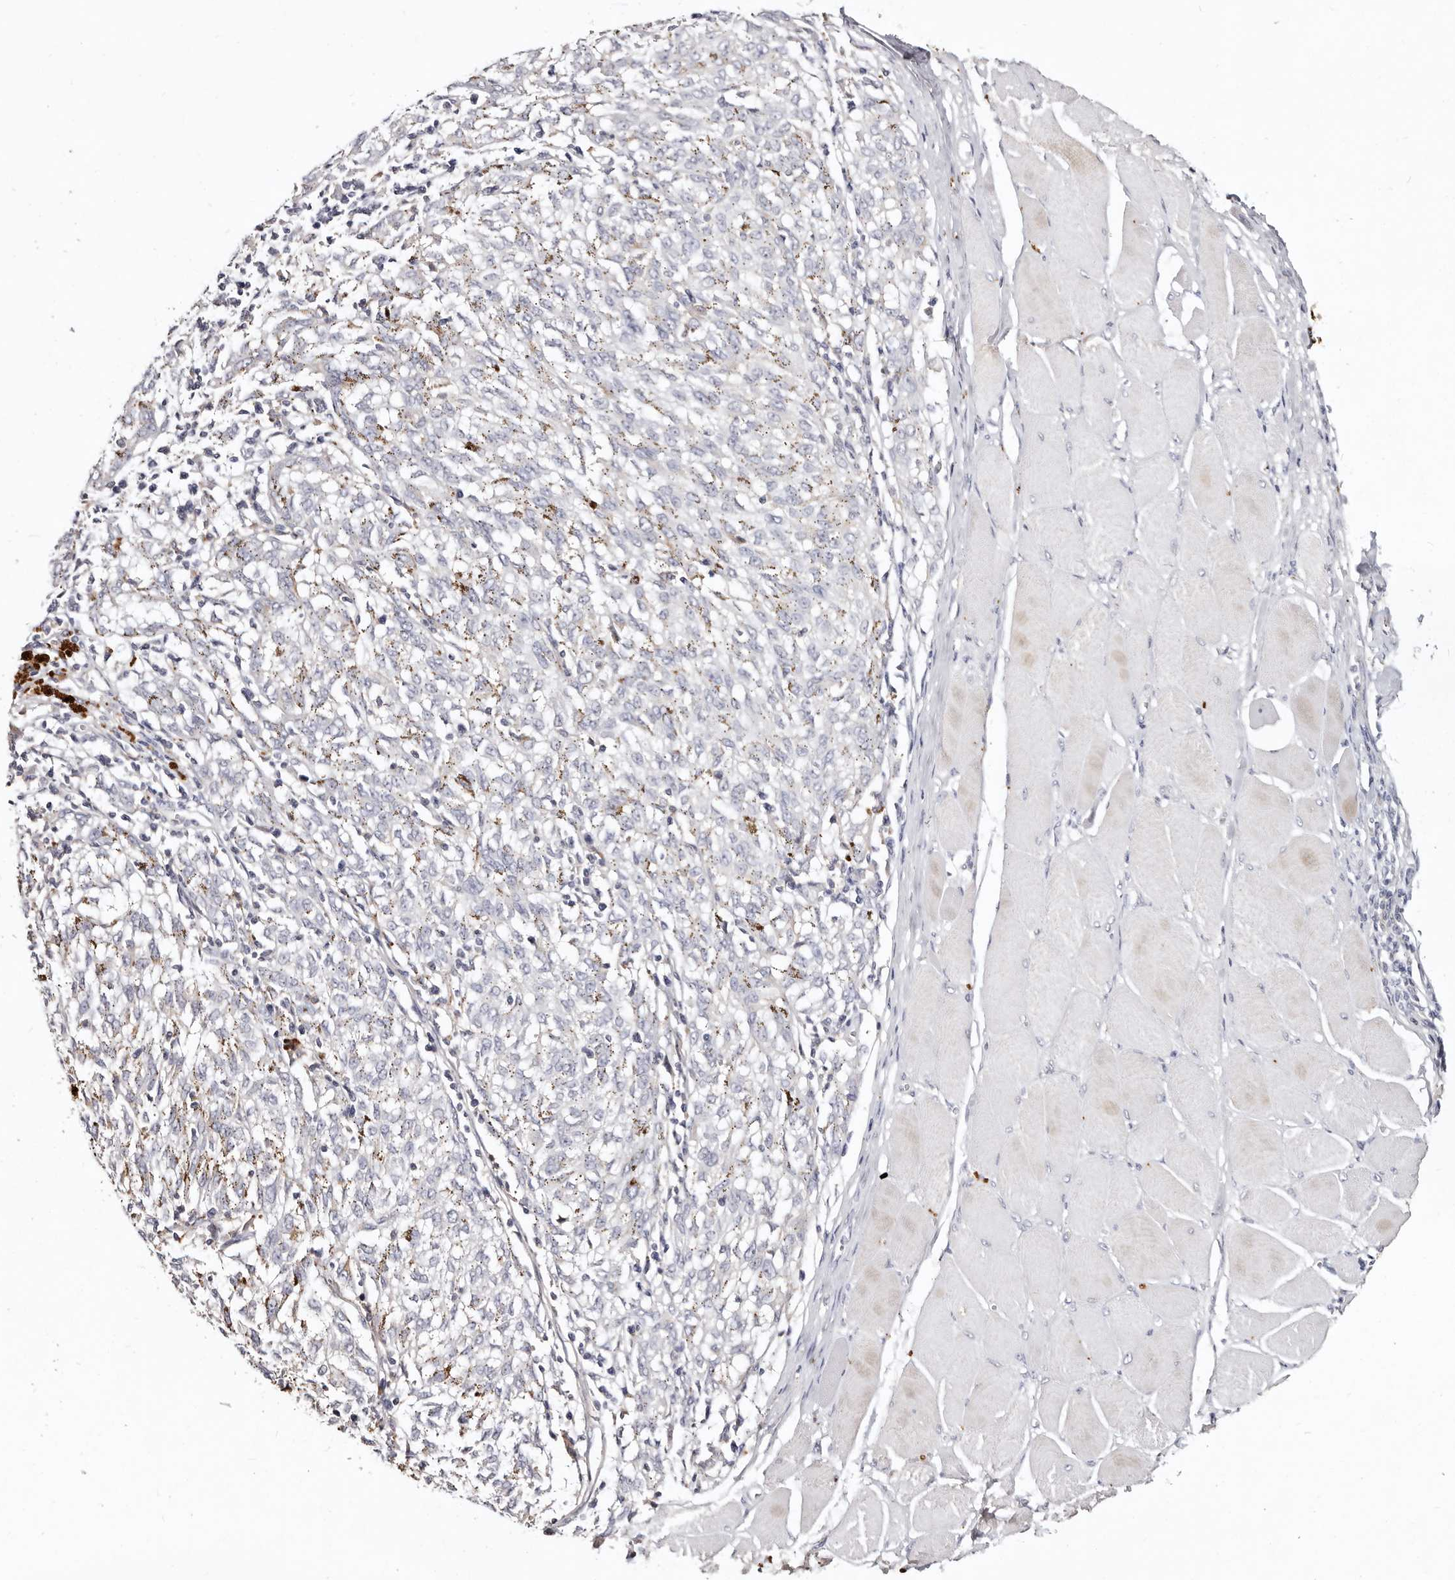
{"staining": {"intensity": "negative", "quantity": "none", "location": "none"}, "tissue": "melanoma", "cell_type": "Tumor cells", "image_type": "cancer", "snomed": [{"axis": "morphology", "description": "Malignant melanoma, NOS"}, {"axis": "topography", "description": "Skin"}], "caption": "High power microscopy photomicrograph of an immunohistochemistry (IHC) image of melanoma, revealing no significant staining in tumor cells.", "gene": "MRPS33", "patient": {"sex": "female", "age": 72}}